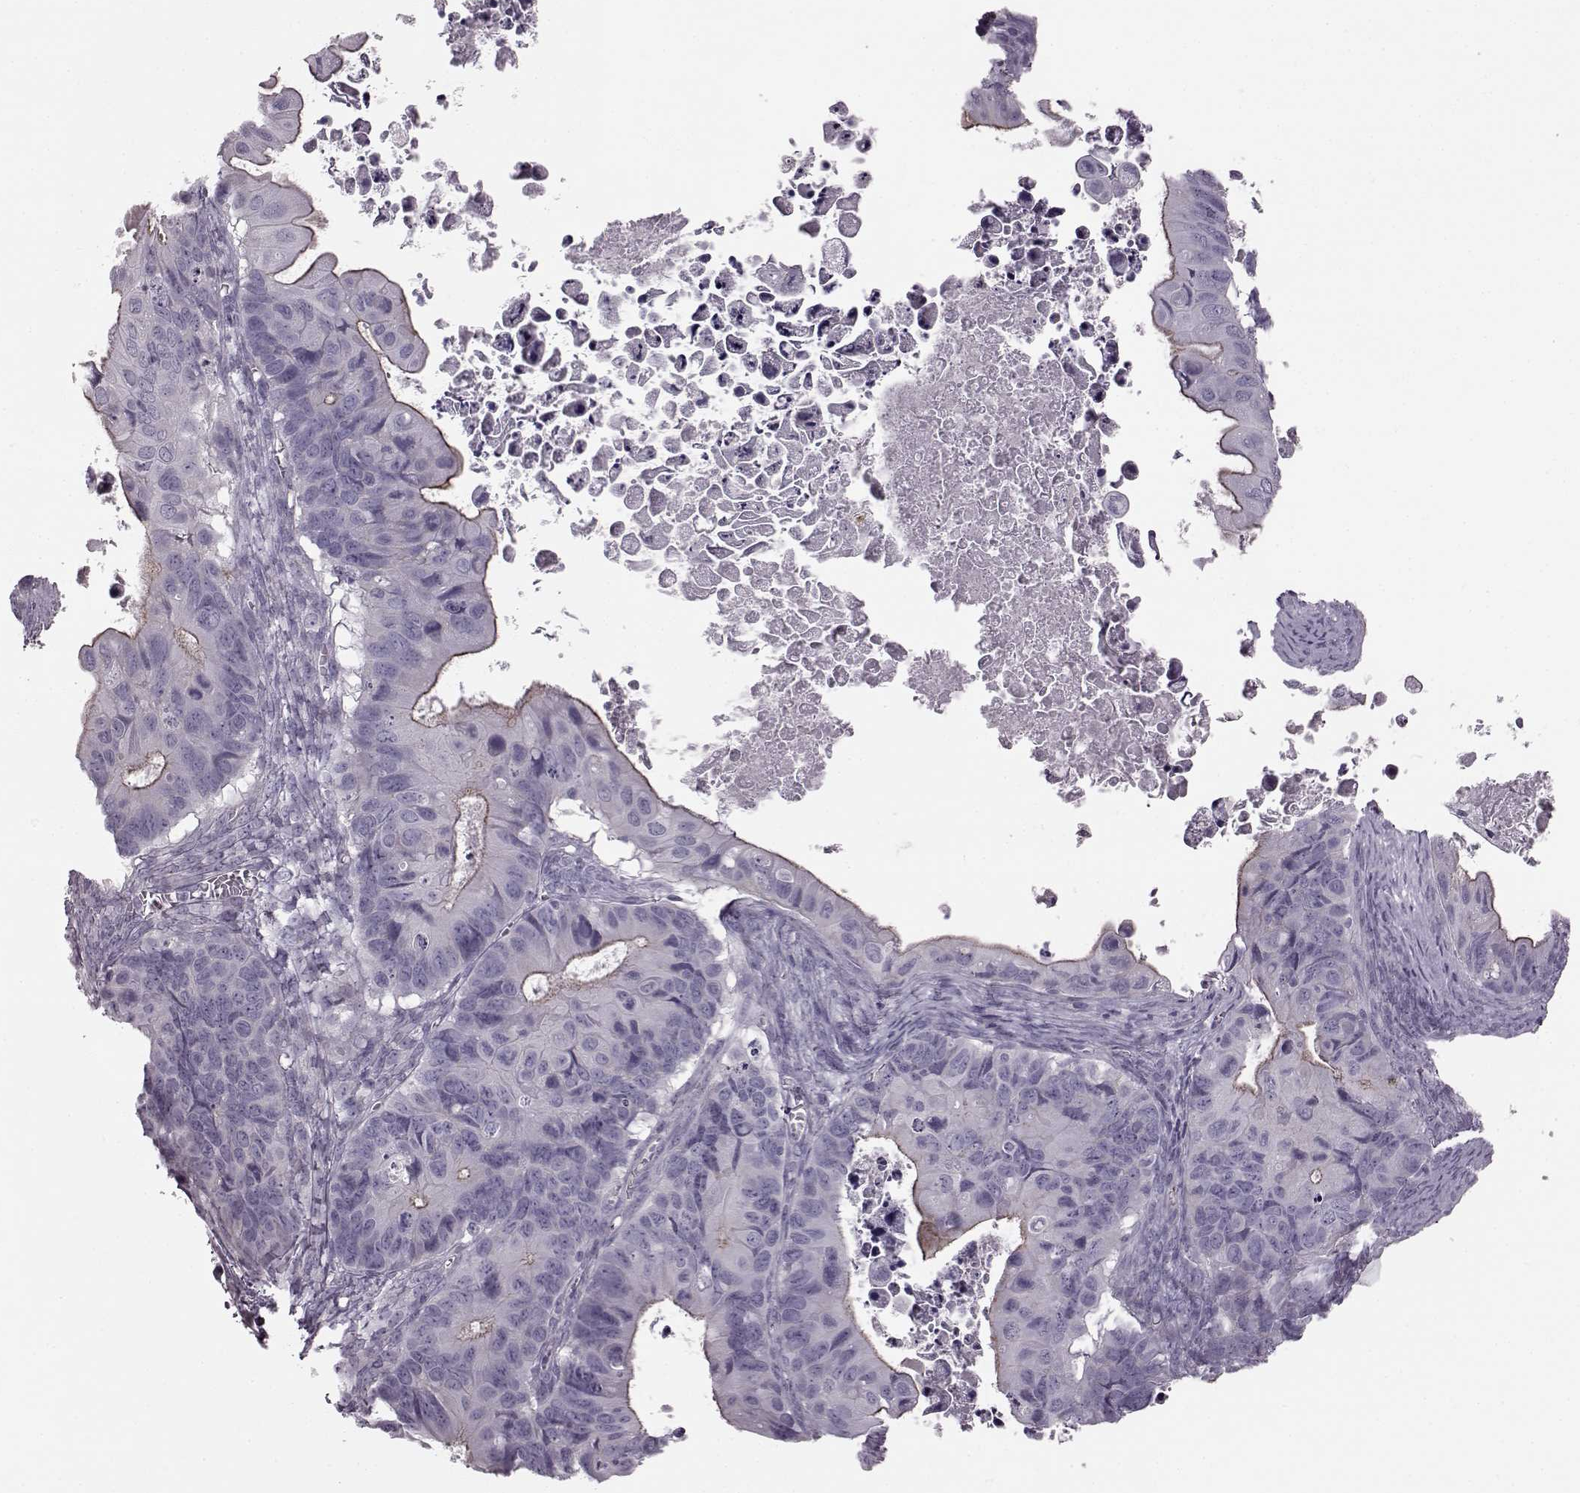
{"staining": {"intensity": "moderate", "quantity": "<25%", "location": "cytoplasmic/membranous"}, "tissue": "ovarian cancer", "cell_type": "Tumor cells", "image_type": "cancer", "snomed": [{"axis": "morphology", "description": "Cystadenocarcinoma, mucinous, NOS"}, {"axis": "topography", "description": "Ovary"}], "caption": "Moderate cytoplasmic/membranous expression is appreciated in about <25% of tumor cells in mucinous cystadenocarcinoma (ovarian).", "gene": "SNTG1", "patient": {"sex": "female", "age": 64}}